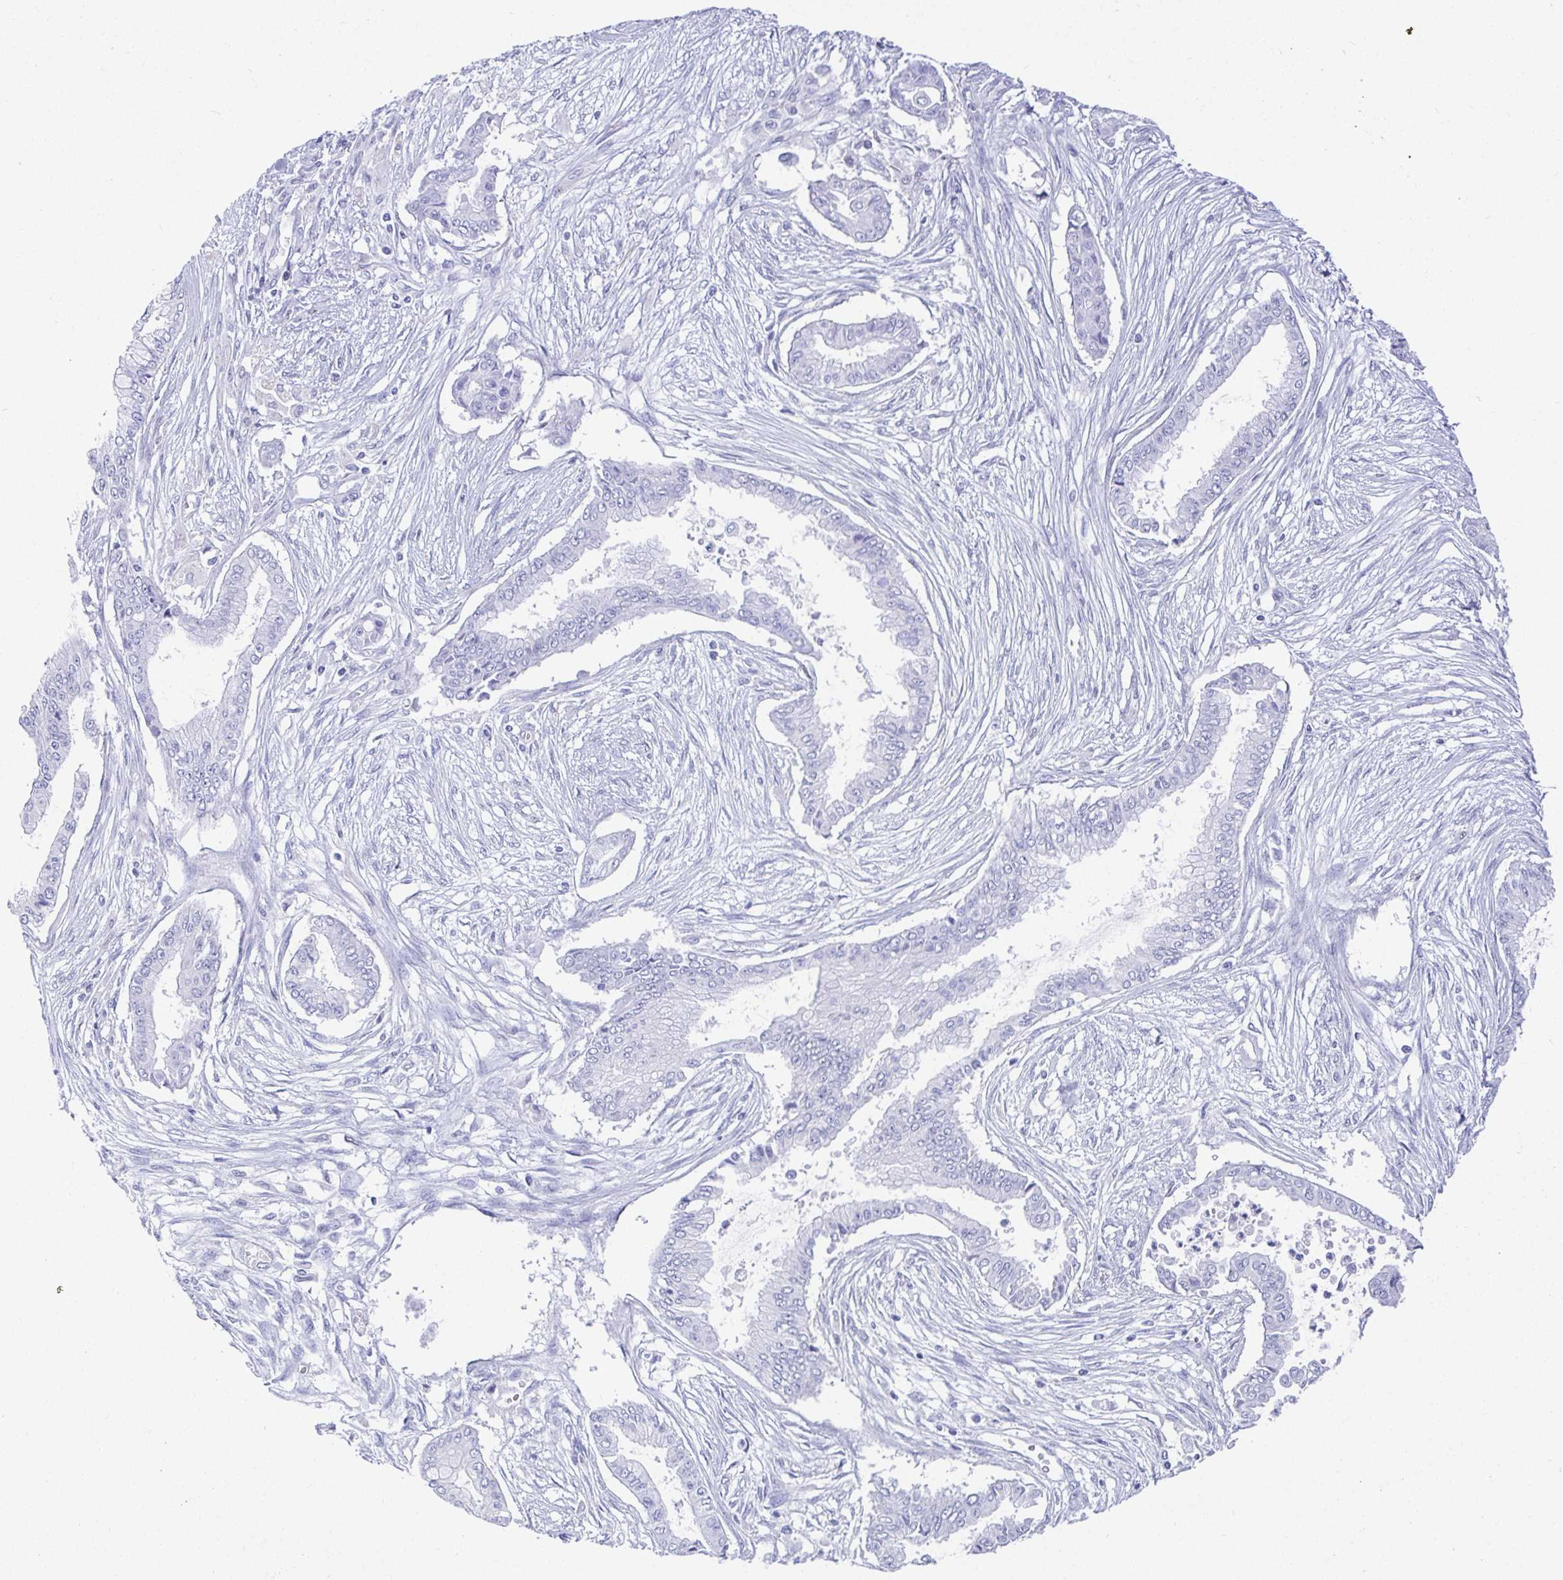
{"staining": {"intensity": "negative", "quantity": "none", "location": "none"}, "tissue": "pancreatic cancer", "cell_type": "Tumor cells", "image_type": "cancer", "snomed": [{"axis": "morphology", "description": "Adenocarcinoma, NOS"}, {"axis": "topography", "description": "Pancreas"}], "caption": "This is an immunohistochemistry histopathology image of adenocarcinoma (pancreatic). There is no staining in tumor cells.", "gene": "TMEM241", "patient": {"sex": "female", "age": 68}}